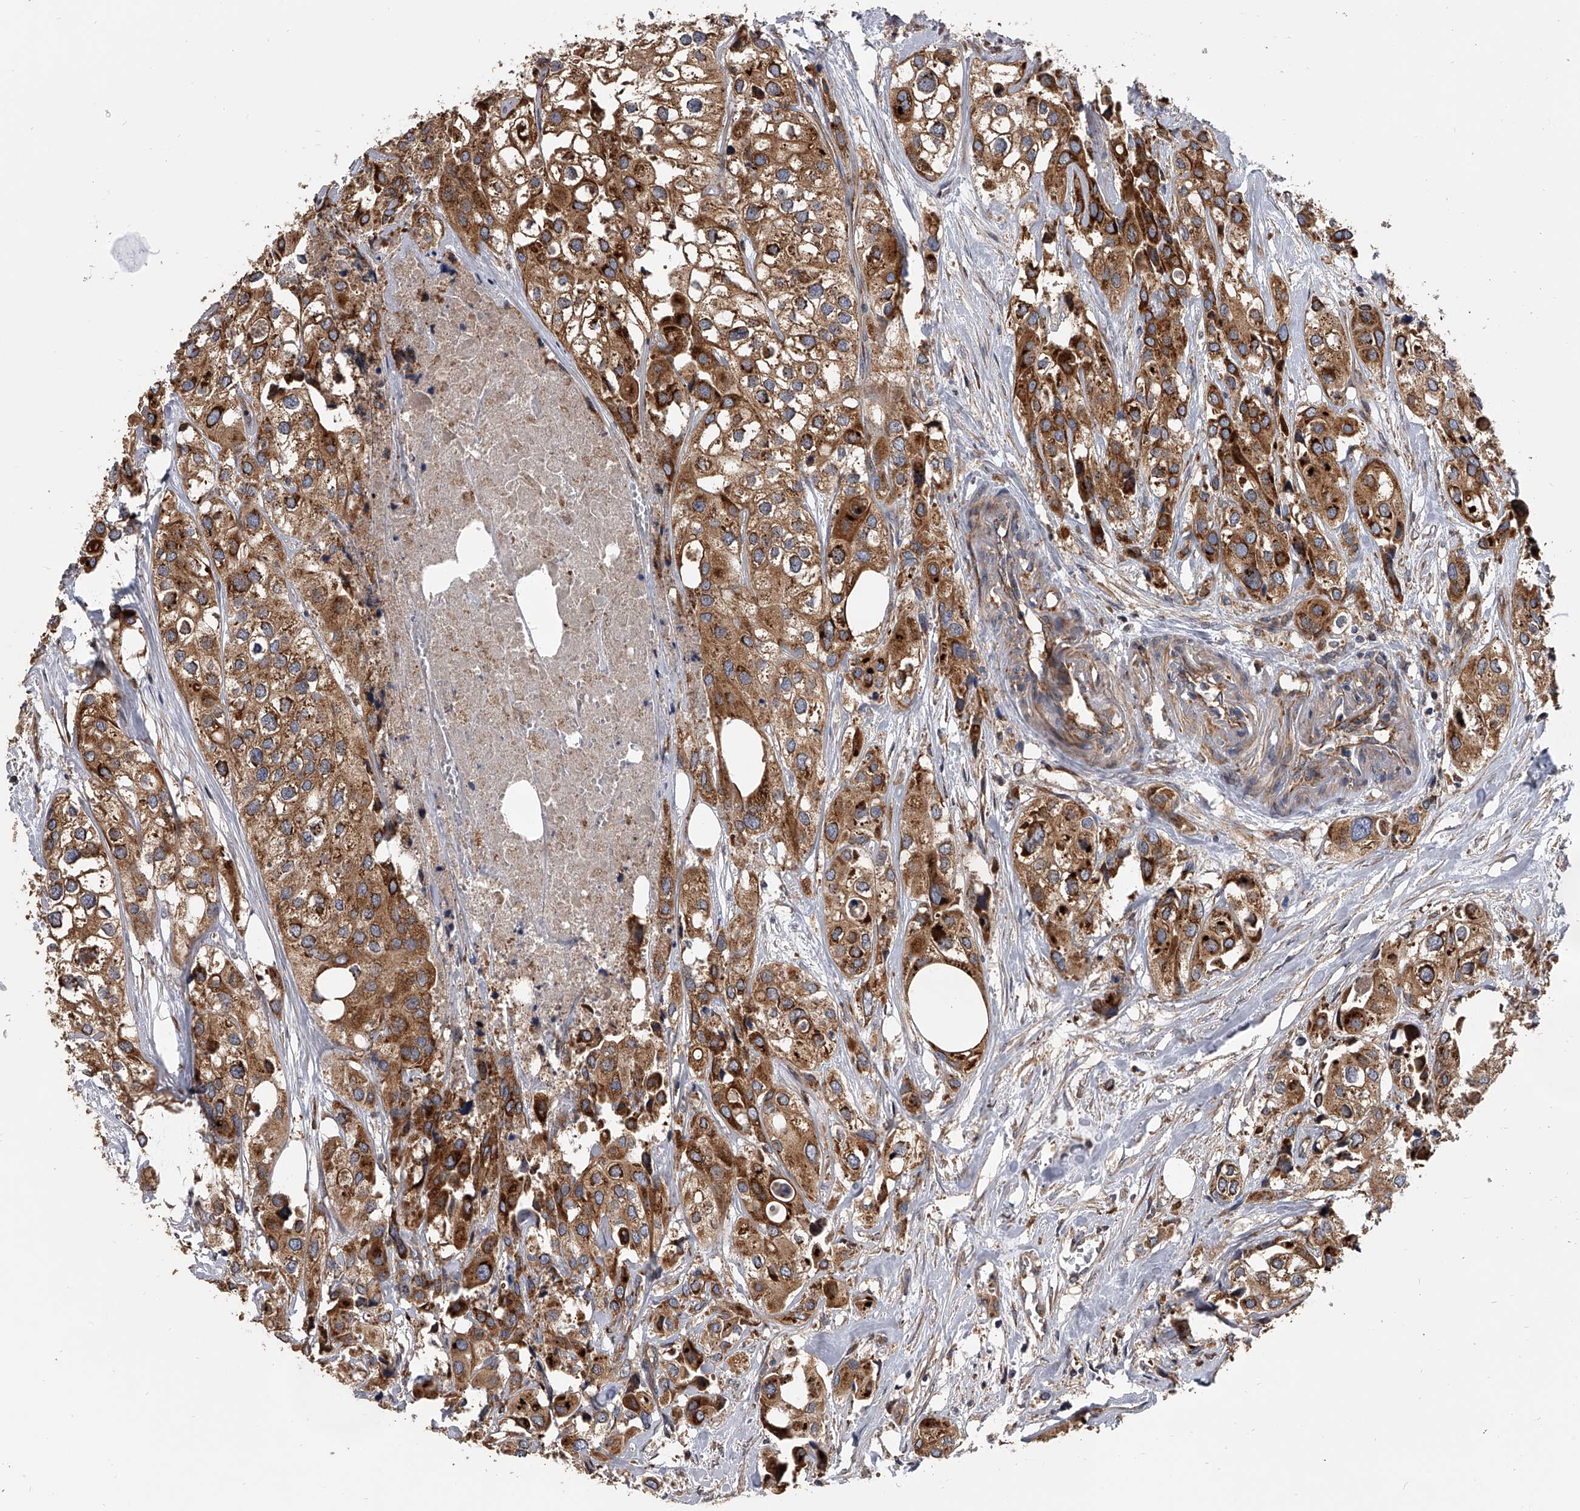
{"staining": {"intensity": "strong", "quantity": "25%-75%", "location": "cytoplasmic/membranous"}, "tissue": "urothelial cancer", "cell_type": "Tumor cells", "image_type": "cancer", "snomed": [{"axis": "morphology", "description": "Urothelial carcinoma, High grade"}, {"axis": "topography", "description": "Urinary bladder"}], "caption": "A histopathology image showing strong cytoplasmic/membranous expression in about 25%-75% of tumor cells in urothelial cancer, as visualized by brown immunohistochemical staining.", "gene": "EXOC4", "patient": {"sex": "male", "age": 64}}